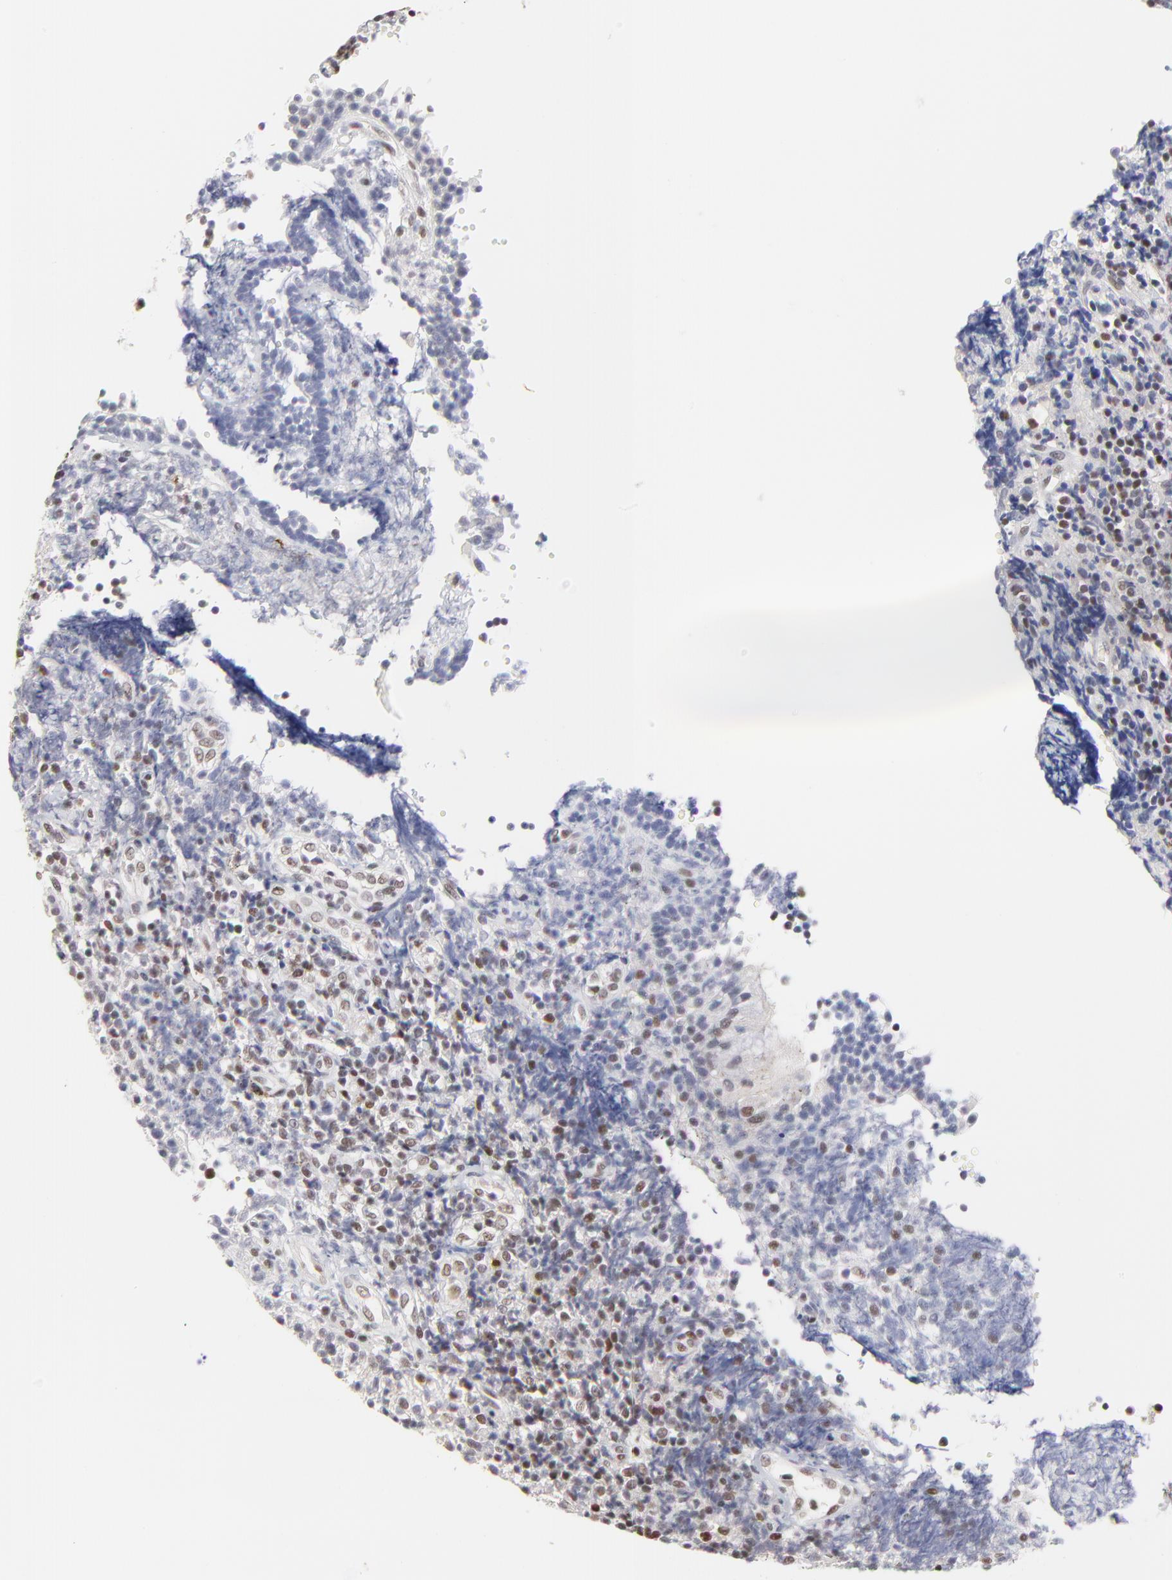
{"staining": {"intensity": "moderate", "quantity": "25%-75%", "location": "nuclear"}, "tissue": "tonsil", "cell_type": "Germinal center cells", "image_type": "normal", "snomed": [{"axis": "morphology", "description": "Normal tissue, NOS"}, {"axis": "topography", "description": "Tonsil"}], "caption": "Tonsil was stained to show a protein in brown. There is medium levels of moderate nuclear staining in approximately 25%-75% of germinal center cells. Immunohistochemistry stains the protein in brown and the nuclei are stained blue.", "gene": "OGFOD1", "patient": {"sex": "female", "age": 40}}